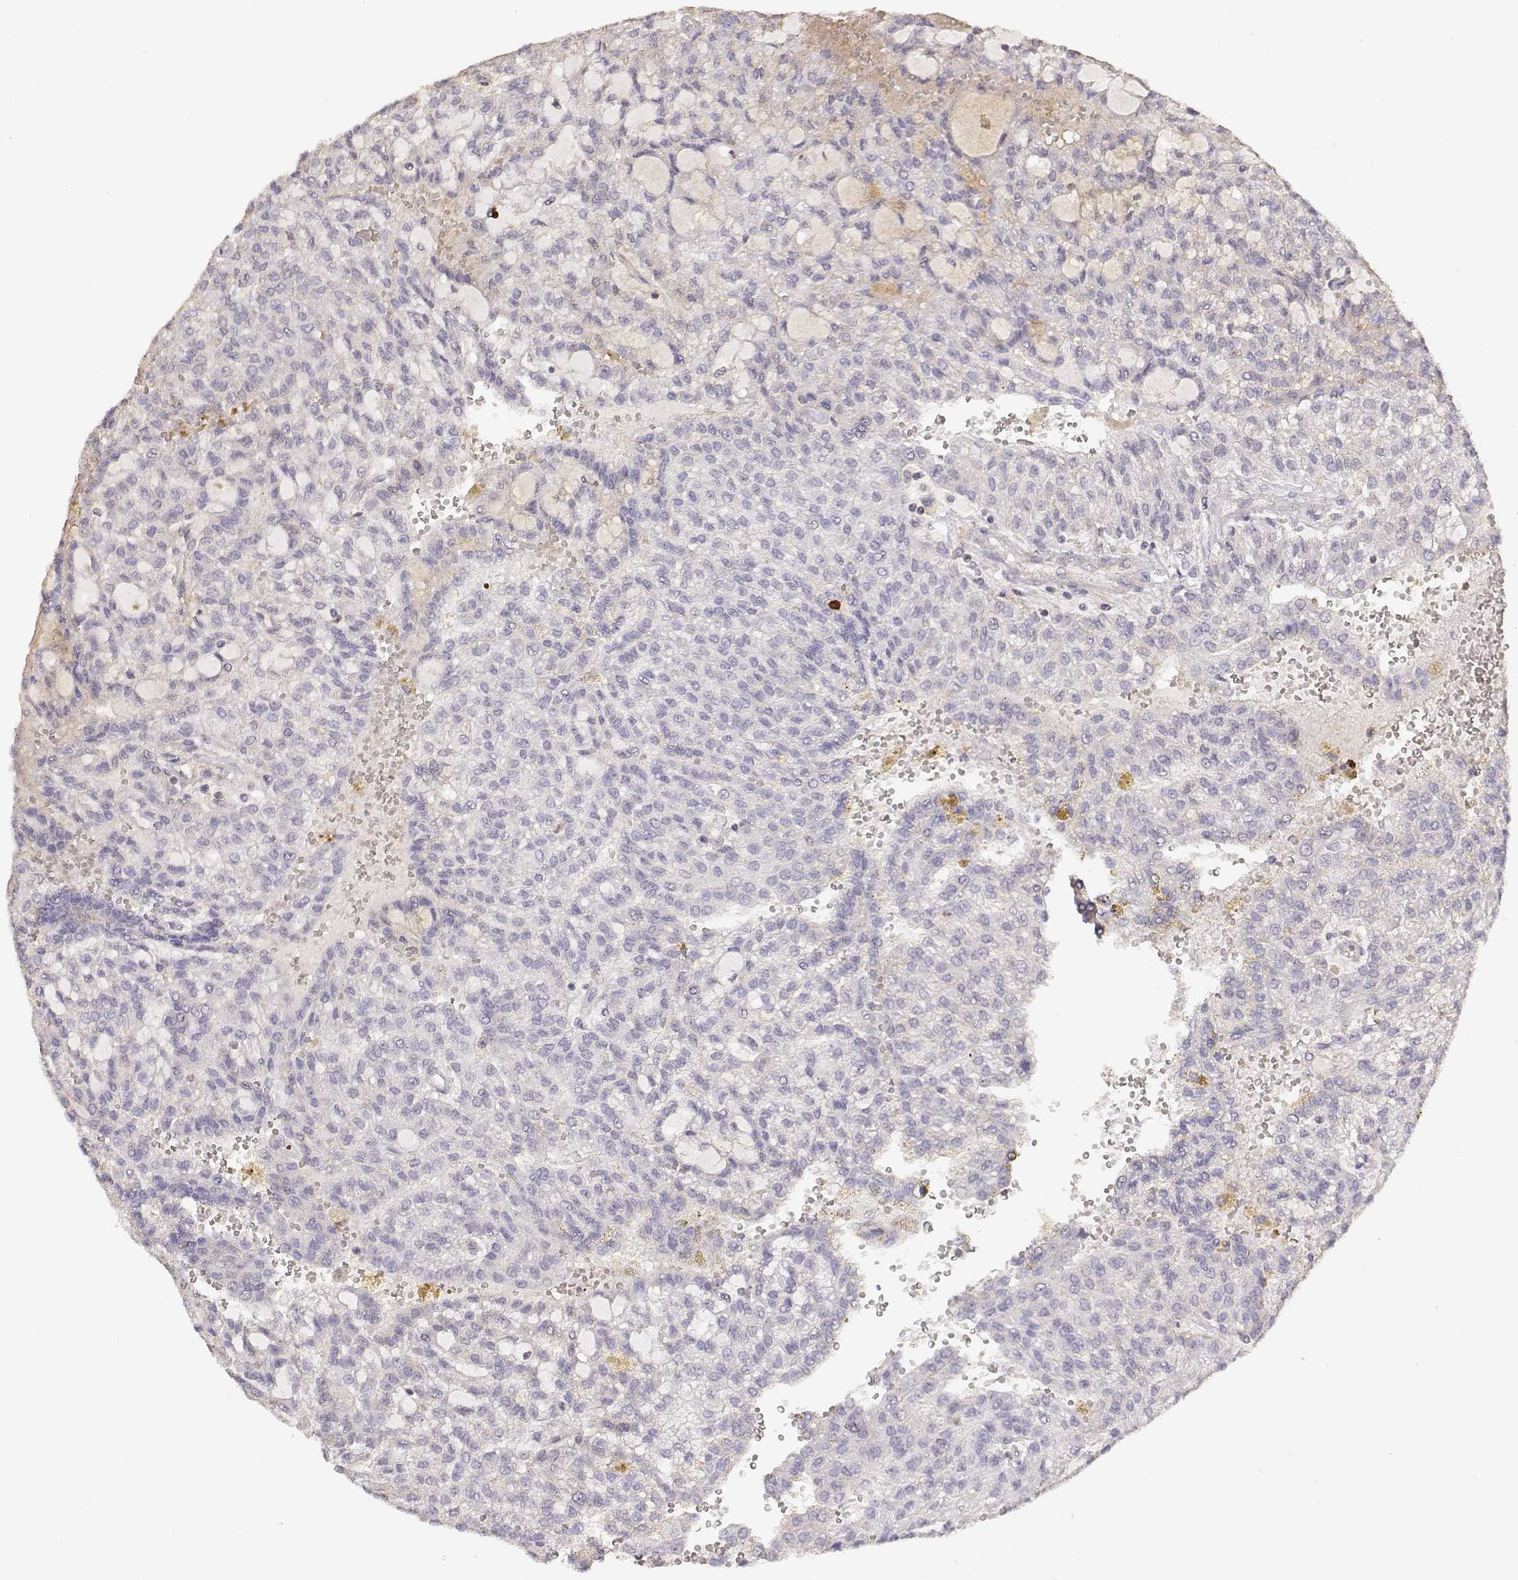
{"staining": {"intensity": "negative", "quantity": "none", "location": "none"}, "tissue": "renal cancer", "cell_type": "Tumor cells", "image_type": "cancer", "snomed": [{"axis": "morphology", "description": "Adenocarcinoma, NOS"}, {"axis": "topography", "description": "Kidney"}], "caption": "Immunohistochemistry (IHC) photomicrograph of renal cancer (adenocarcinoma) stained for a protein (brown), which shows no positivity in tumor cells.", "gene": "TNFRSF10C", "patient": {"sex": "male", "age": 63}}